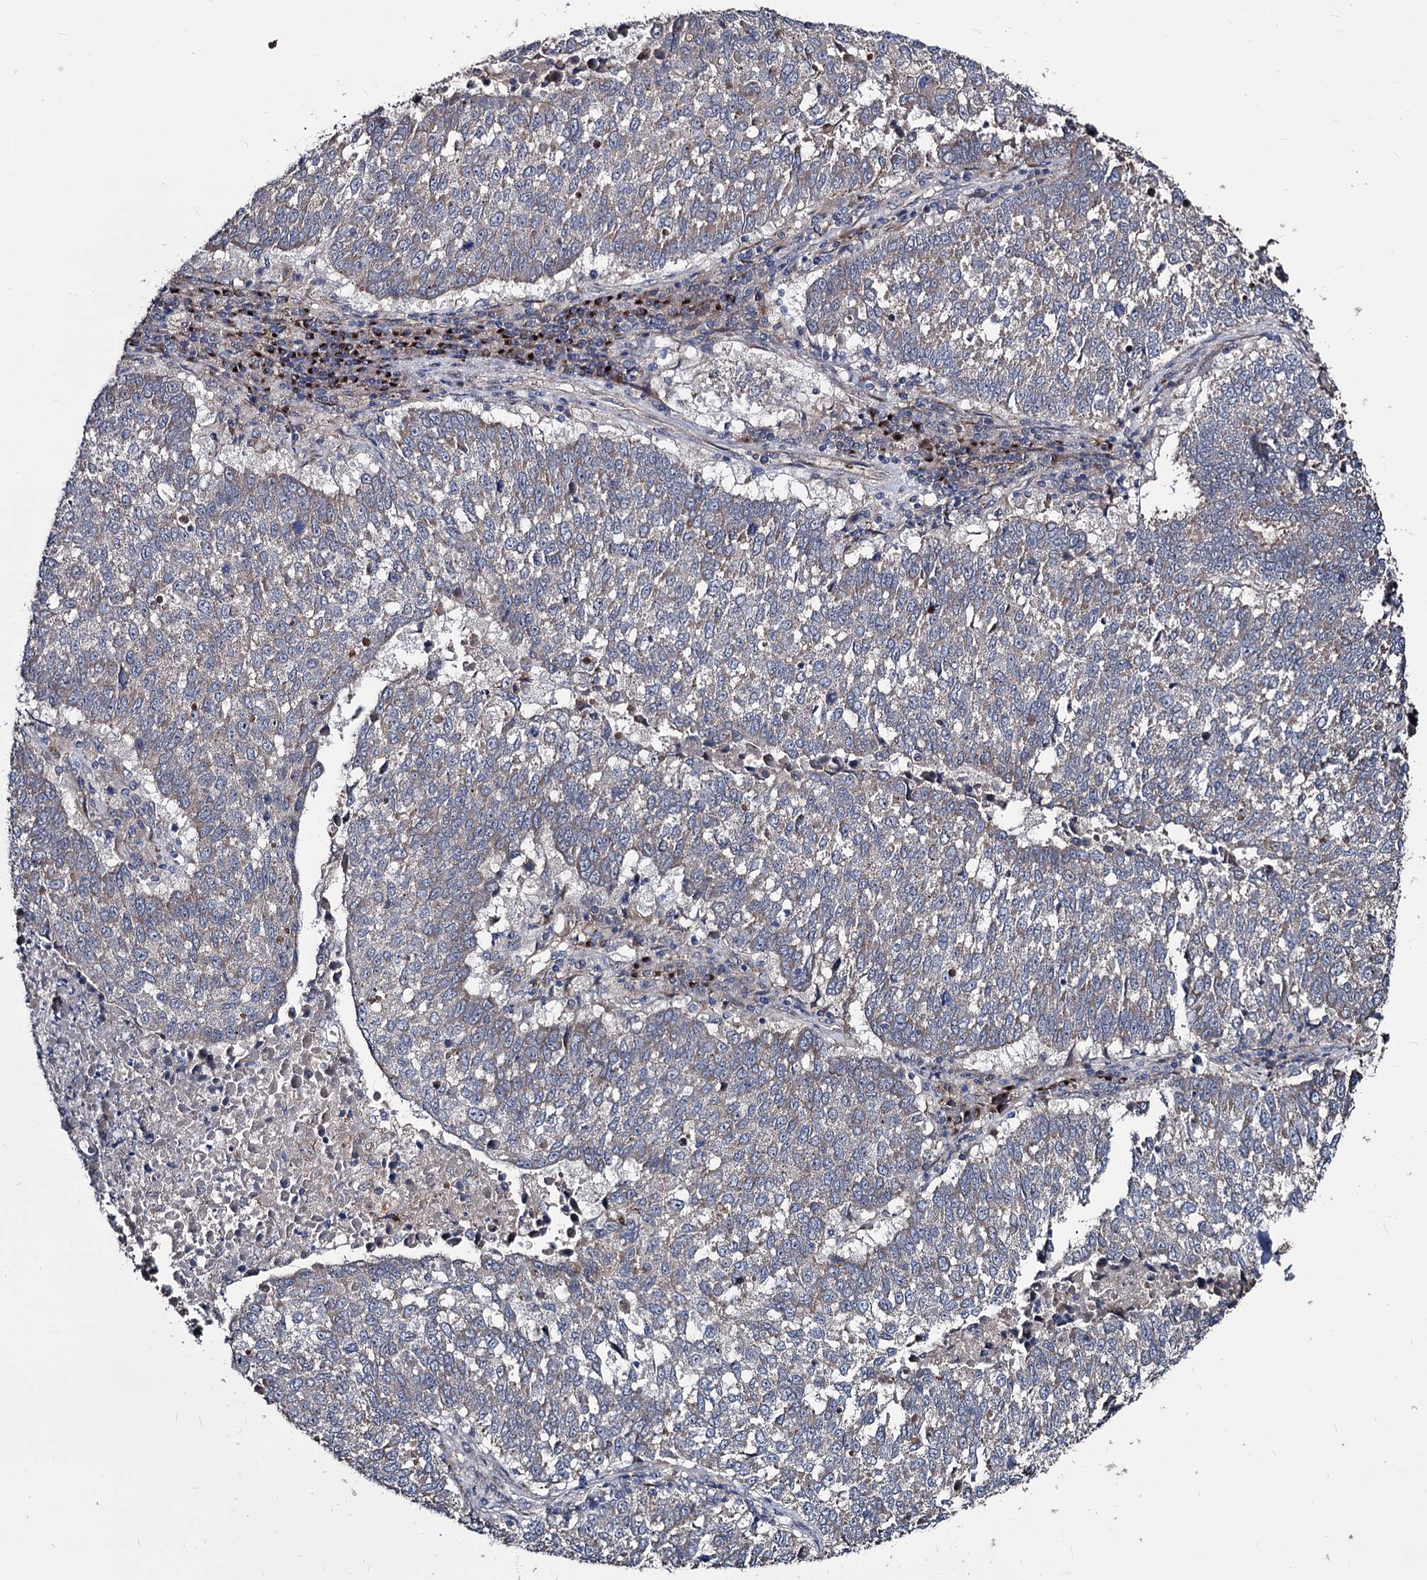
{"staining": {"intensity": "weak", "quantity": "<25%", "location": "cytoplasmic/membranous"}, "tissue": "lung cancer", "cell_type": "Tumor cells", "image_type": "cancer", "snomed": [{"axis": "morphology", "description": "Squamous cell carcinoma, NOS"}, {"axis": "topography", "description": "Lung"}], "caption": "An image of squamous cell carcinoma (lung) stained for a protein reveals no brown staining in tumor cells. The staining was performed using DAB (3,3'-diaminobenzidine) to visualize the protein expression in brown, while the nuclei were stained in blue with hematoxylin (Magnification: 20x).", "gene": "SMAGP", "patient": {"sex": "male", "age": 73}}